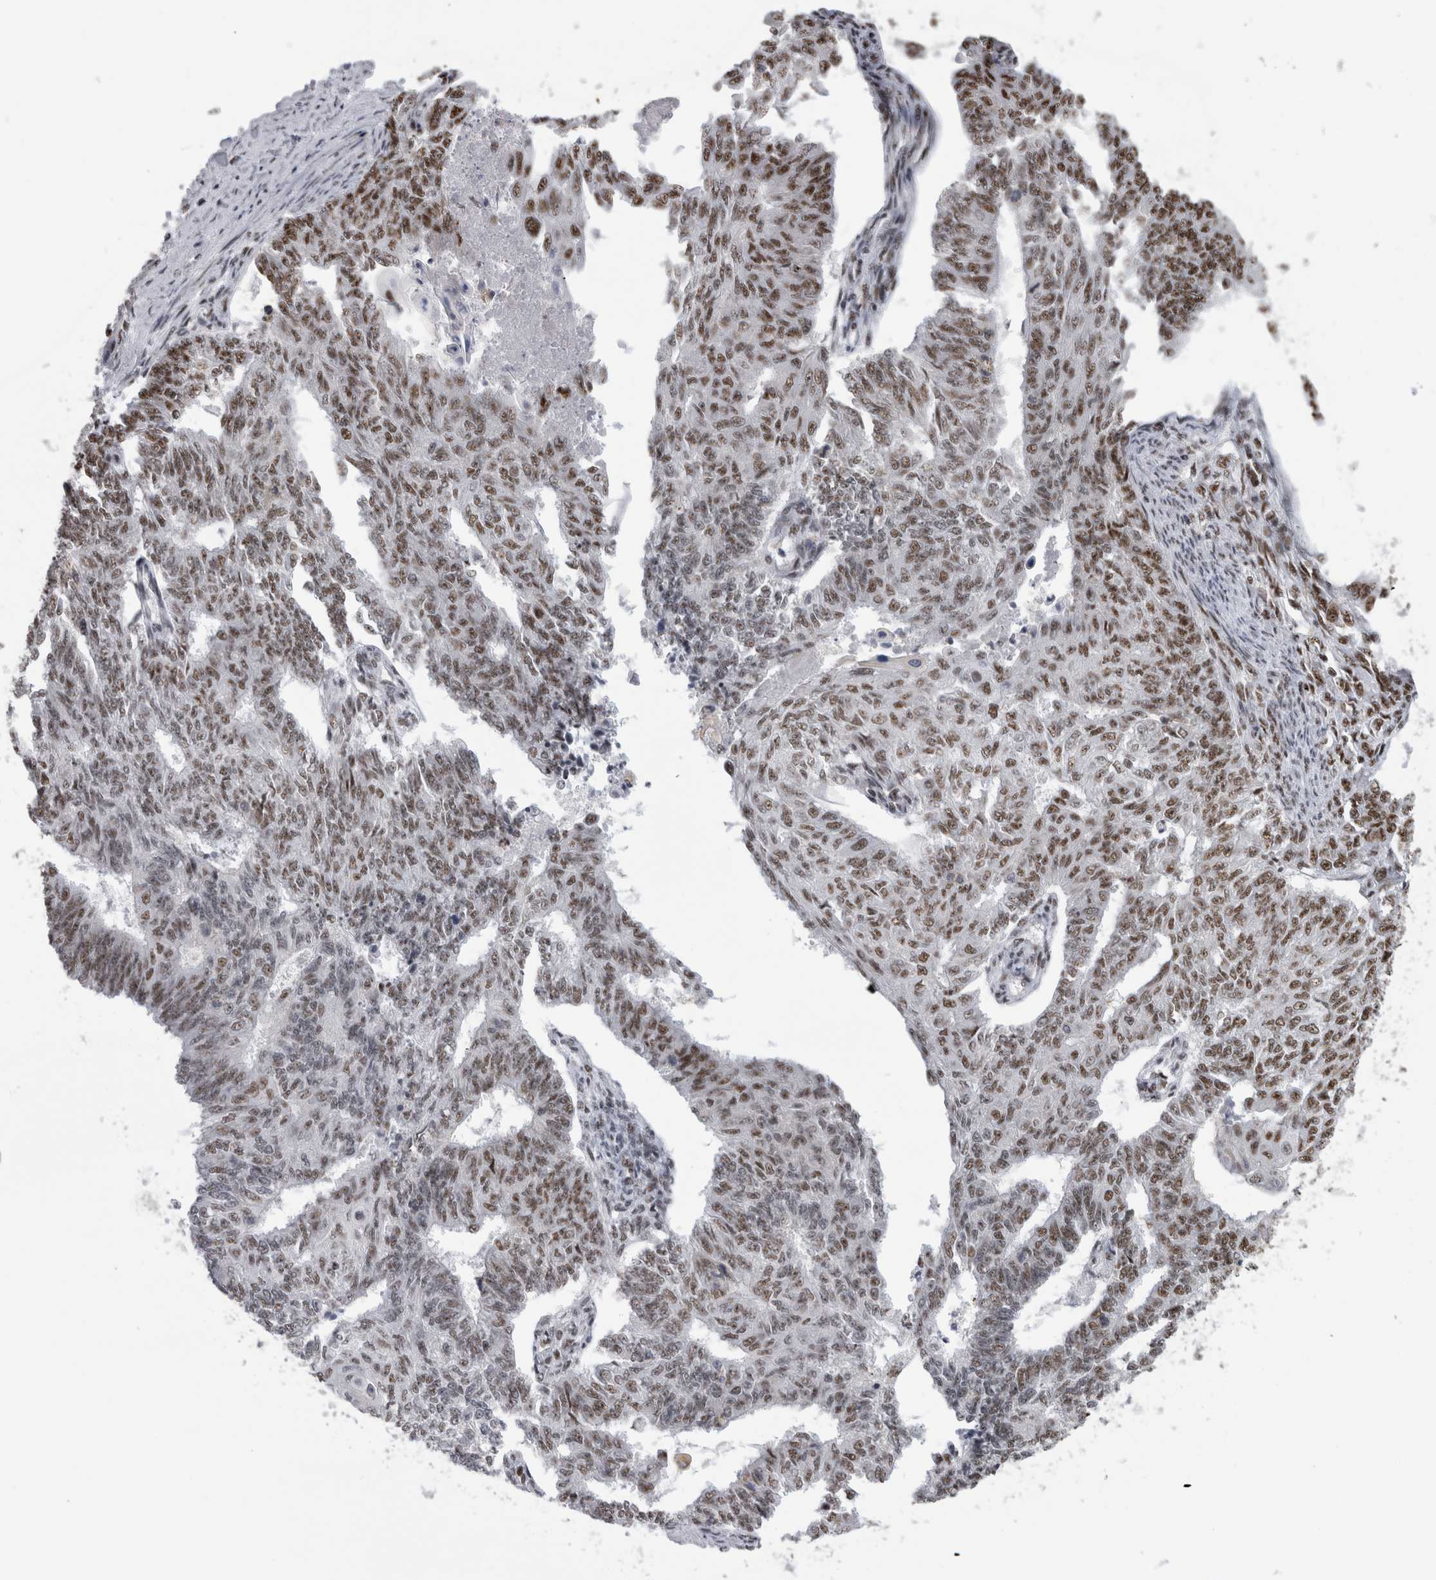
{"staining": {"intensity": "moderate", "quantity": "25%-75%", "location": "nuclear"}, "tissue": "endometrial cancer", "cell_type": "Tumor cells", "image_type": "cancer", "snomed": [{"axis": "morphology", "description": "Adenocarcinoma, NOS"}, {"axis": "topography", "description": "Endometrium"}], "caption": "A medium amount of moderate nuclear expression is seen in about 25%-75% of tumor cells in adenocarcinoma (endometrial) tissue.", "gene": "CDK11A", "patient": {"sex": "female", "age": 32}}